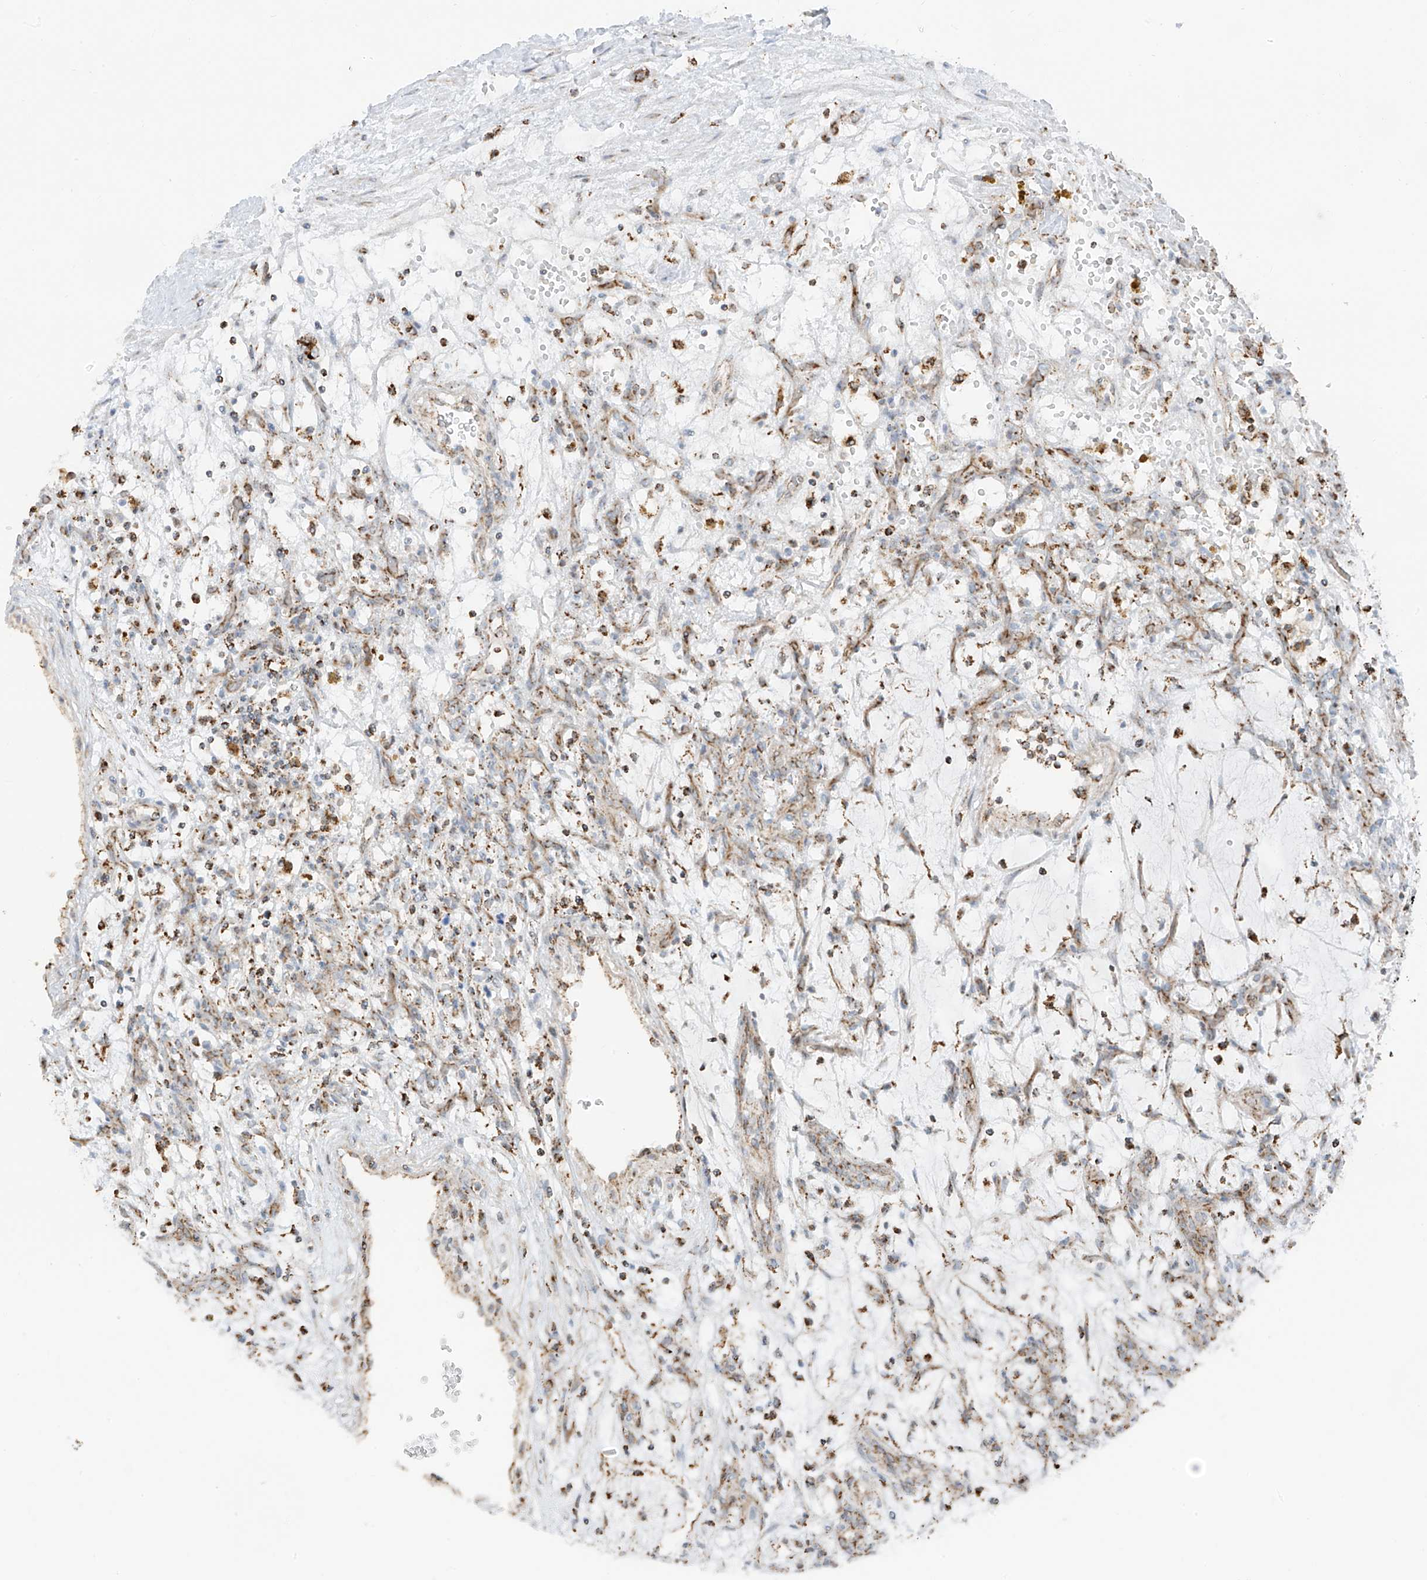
{"staining": {"intensity": "moderate", "quantity": "<25%", "location": "cytoplasmic/membranous"}, "tissue": "renal cancer", "cell_type": "Tumor cells", "image_type": "cancer", "snomed": [{"axis": "morphology", "description": "Adenocarcinoma, NOS"}, {"axis": "topography", "description": "Kidney"}], "caption": "IHC (DAB (3,3'-diaminobenzidine)) staining of renal cancer exhibits moderate cytoplasmic/membranous protein positivity in about <25% of tumor cells. The staining was performed using DAB, with brown indicating positive protein expression. Nuclei are stained blue with hematoxylin.", "gene": "ETHE1", "patient": {"sex": "female", "age": 57}}